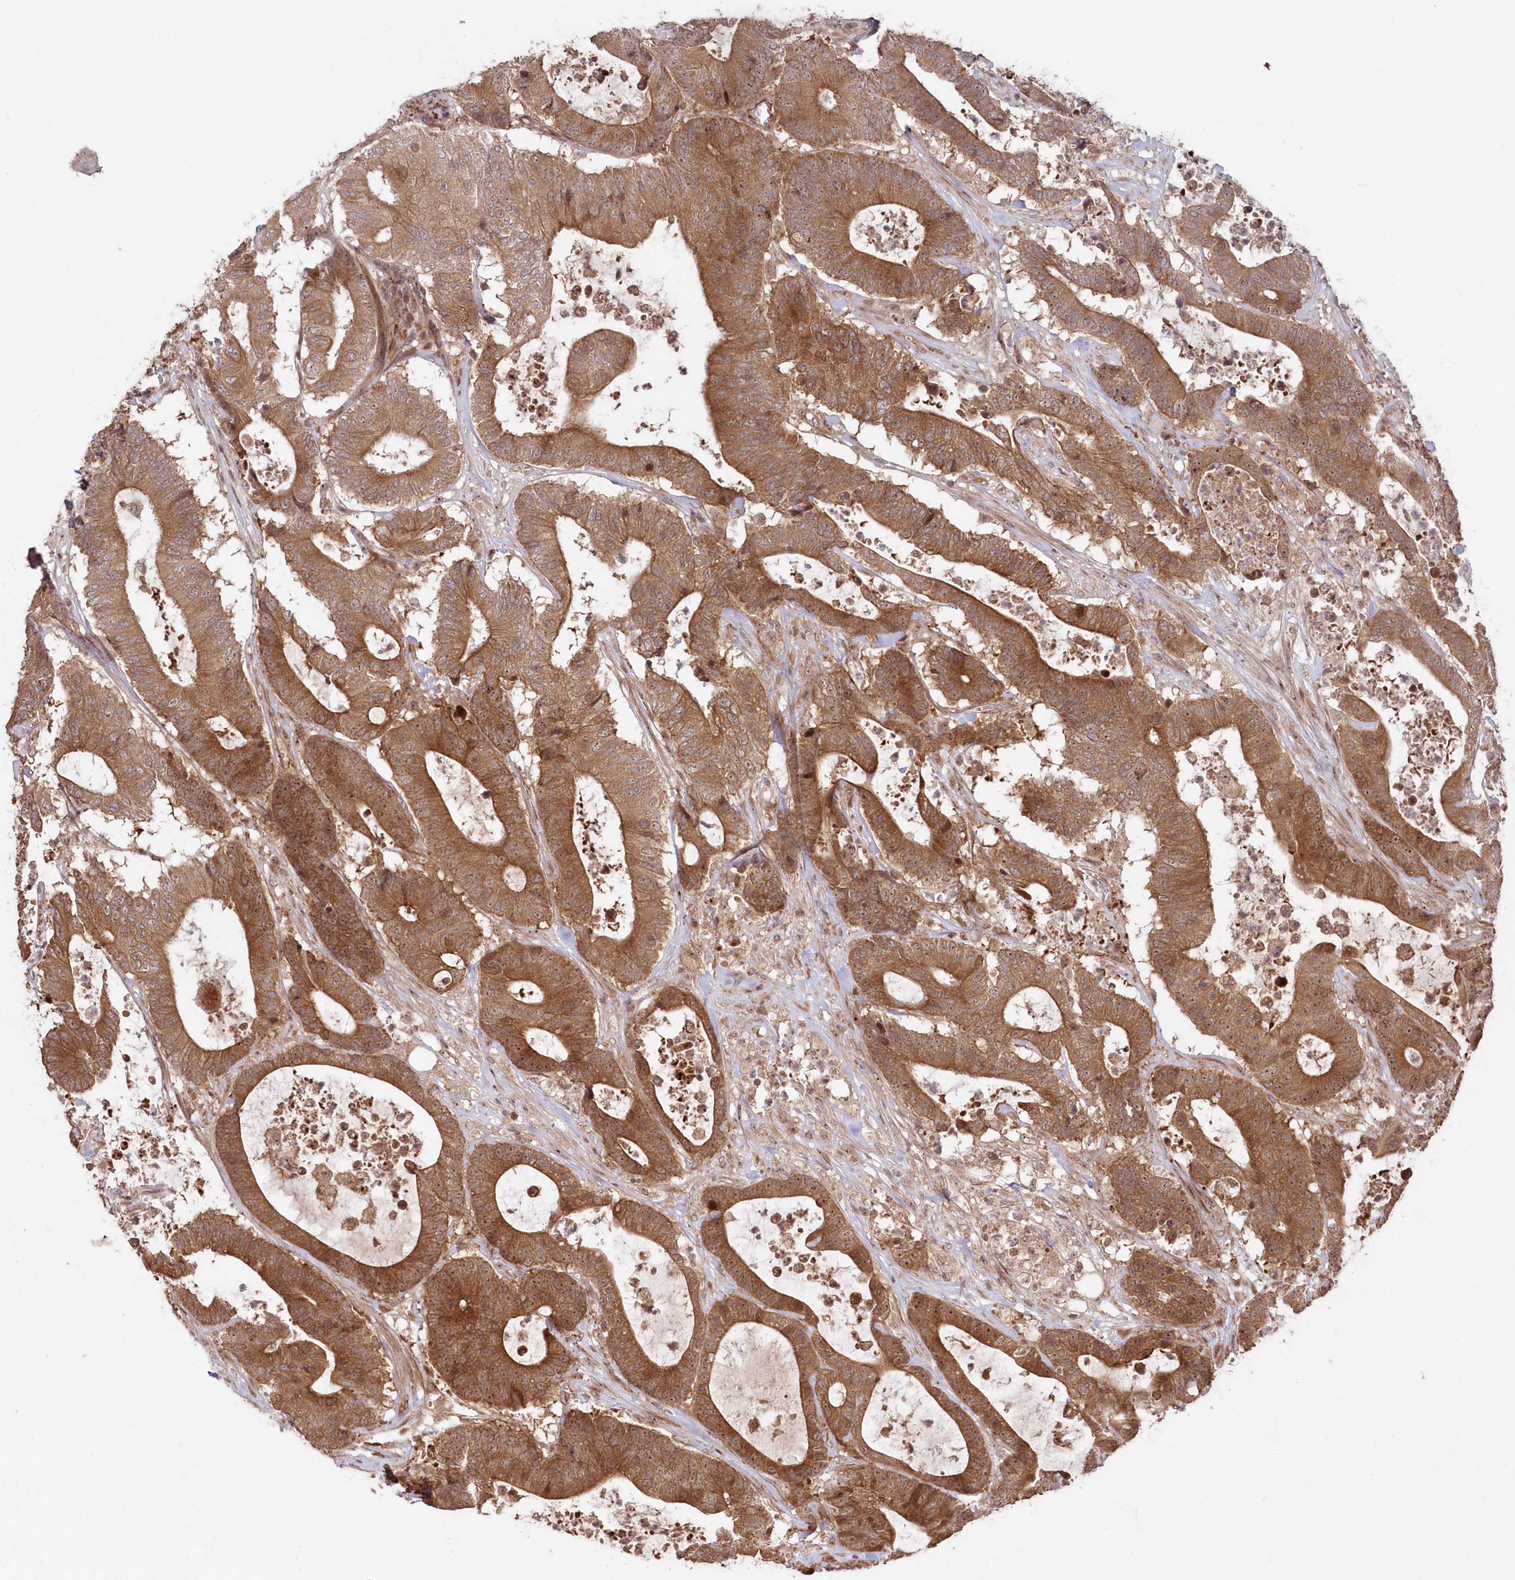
{"staining": {"intensity": "moderate", "quantity": ">75%", "location": "cytoplasmic/membranous"}, "tissue": "colorectal cancer", "cell_type": "Tumor cells", "image_type": "cancer", "snomed": [{"axis": "morphology", "description": "Adenocarcinoma, NOS"}, {"axis": "topography", "description": "Colon"}], "caption": "Immunohistochemical staining of colorectal cancer reveals medium levels of moderate cytoplasmic/membranous expression in approximately >75% of tumor cells.", "gene": "SERINC1", "patient": {"sex": "female", "age": 84}}